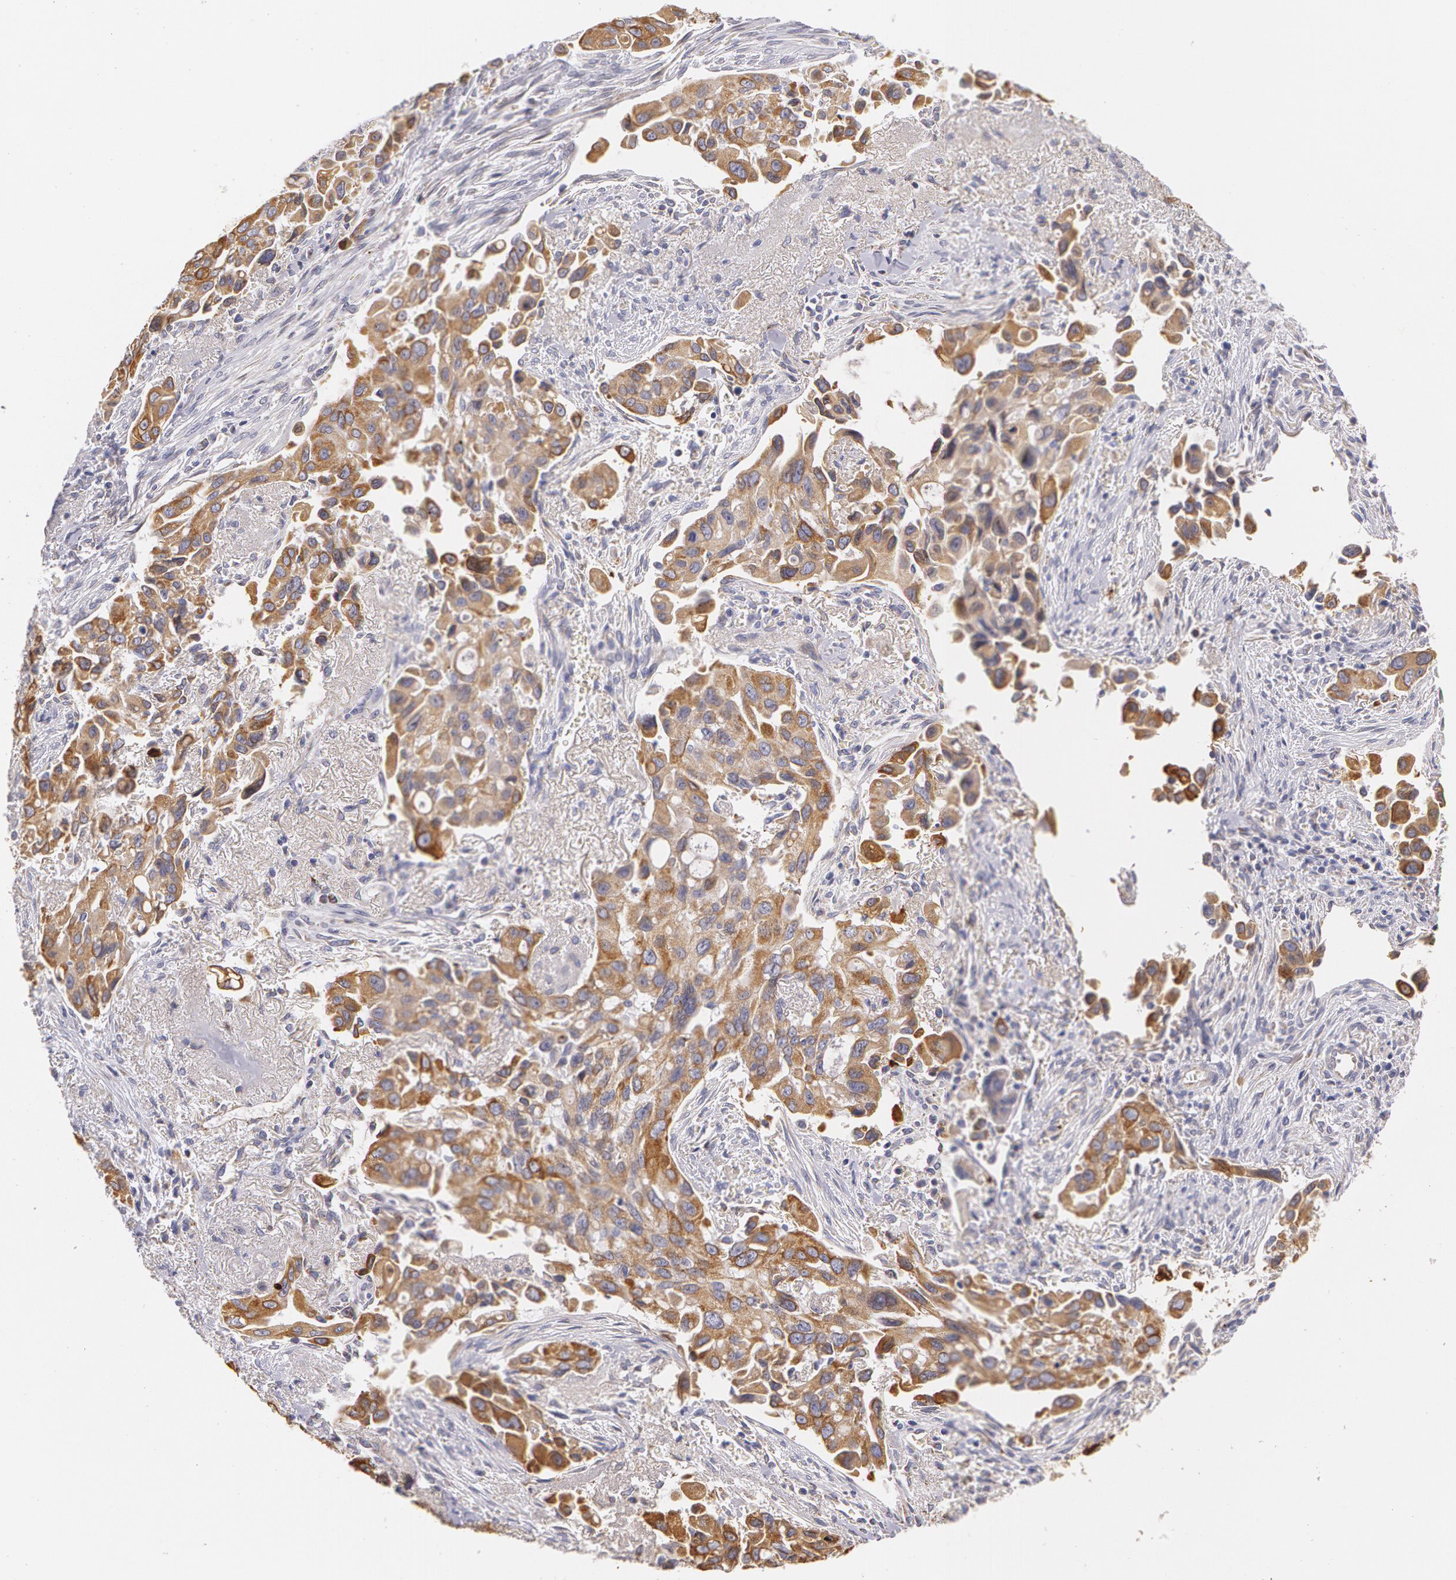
{"staining": {"intensity": "moderate", "quantity": ">75%", "location": "cytoplasmic/membranous"}, "tissue": "lung cancer", "cell_type": "Tumor cells", "image_type": "cancer", "snomed": [{"axis": "morphology", "description": "Adenocarcinoma, NOS"}, {"axis": "topography", "description": "Lung"}], "caption": "This is an image of immunohistochemistry (IHC) staining of lung cancer (adenocarcinoma), which shows moderate positivity in the cytoplasmic/membranous of tumor cells.", "gene": "KRT18", "patient": {"sex": "male", "age": 68}}